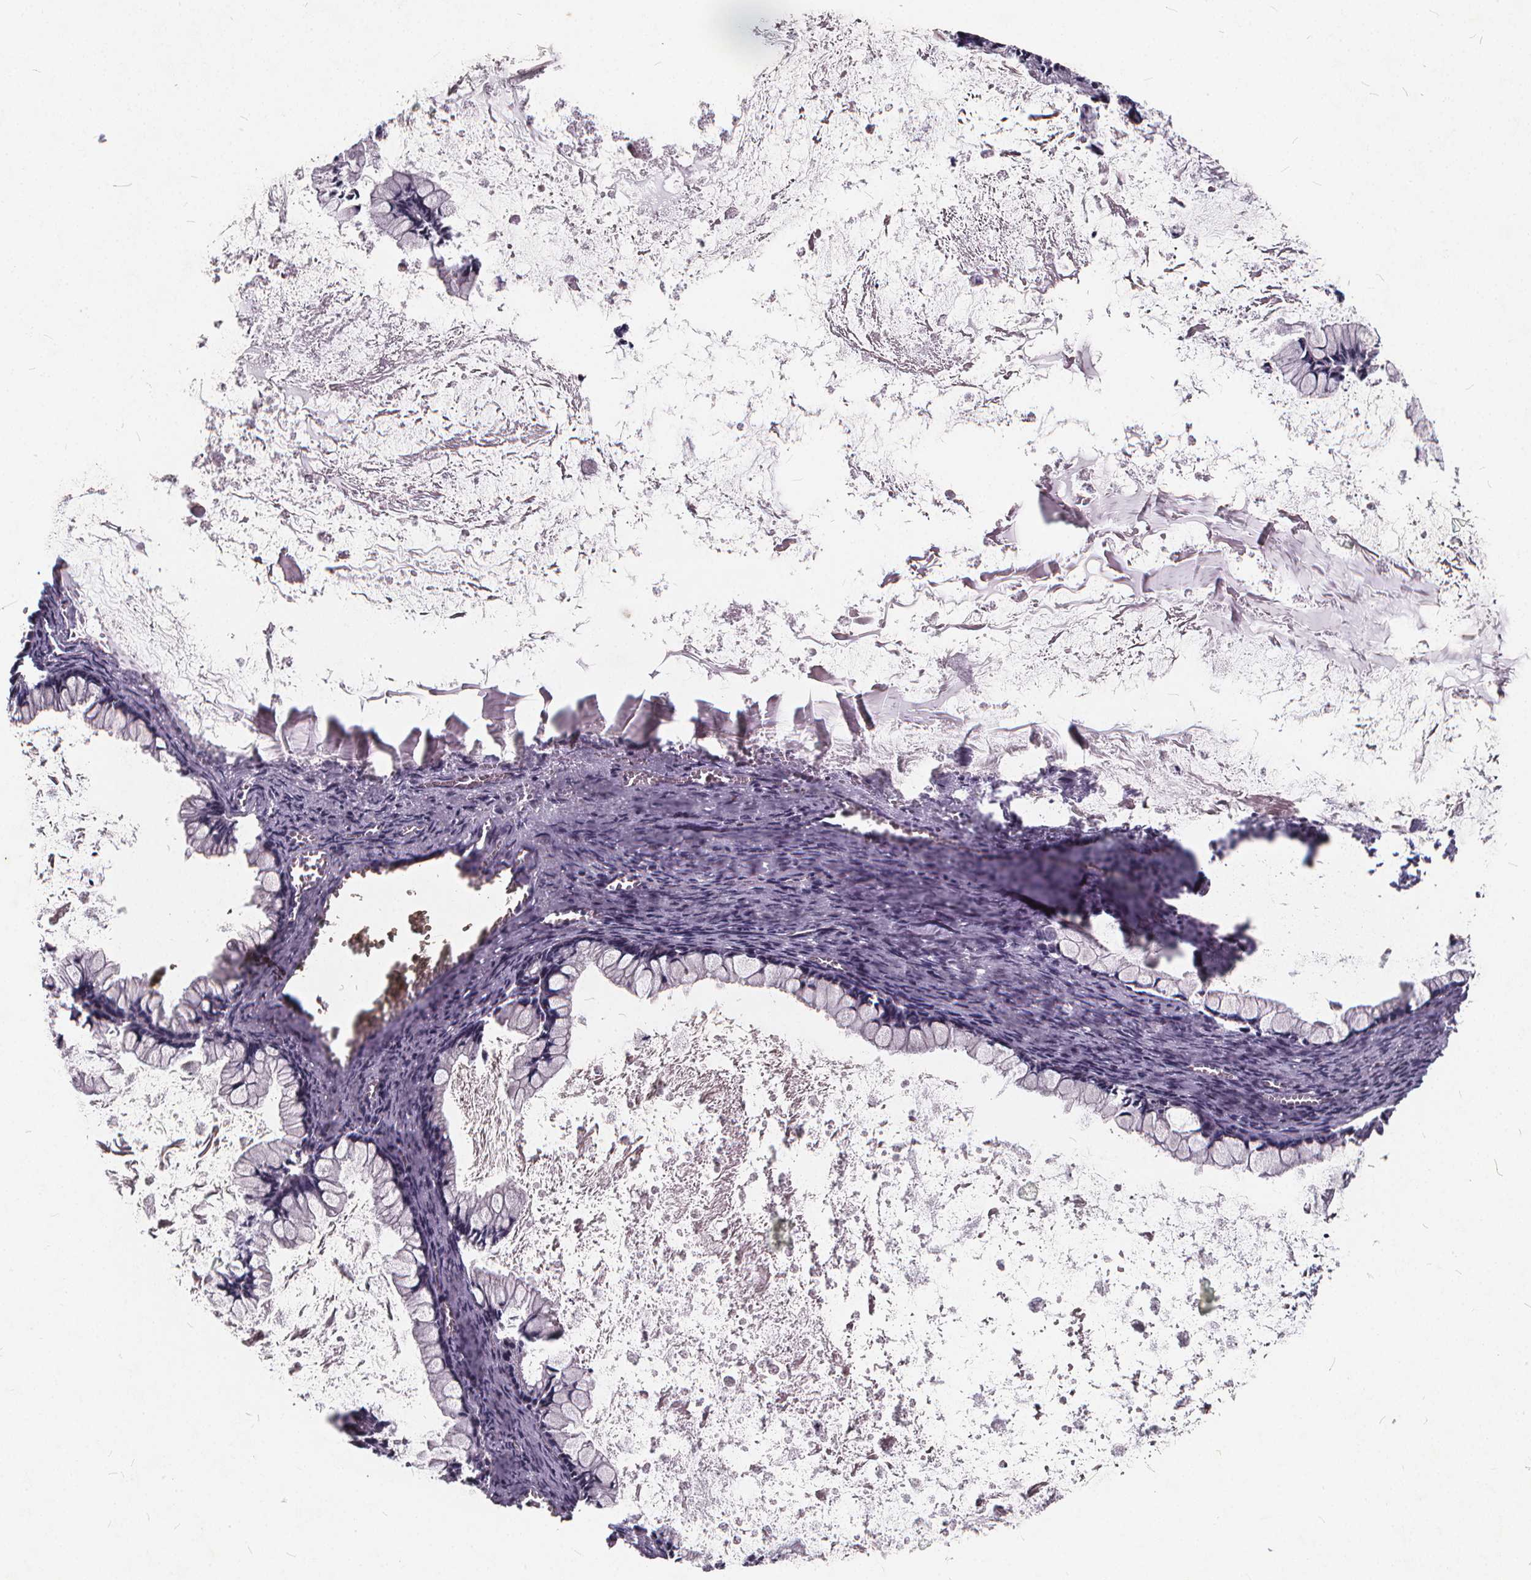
{"staining": {"intensity": "negative", "quantity": "none", "location": "none"}, "tissue": "ovarian cancer", "cell_type": "Tumor cells", "image_type": "cancer", "snomed": [{"axis": "morphology", "description": "Cystadenocarcinoma, mucinous, NOS"}, {"axis": "topography", "description": "Ovary"}], "caption": "DAB immunohistochemical staining of ovarian mucinous cystadenocarcinoma shows no significant expression in tumor cells.", "gene": "TSPAN14", "patient": {"sex": "female", "age": 67}}